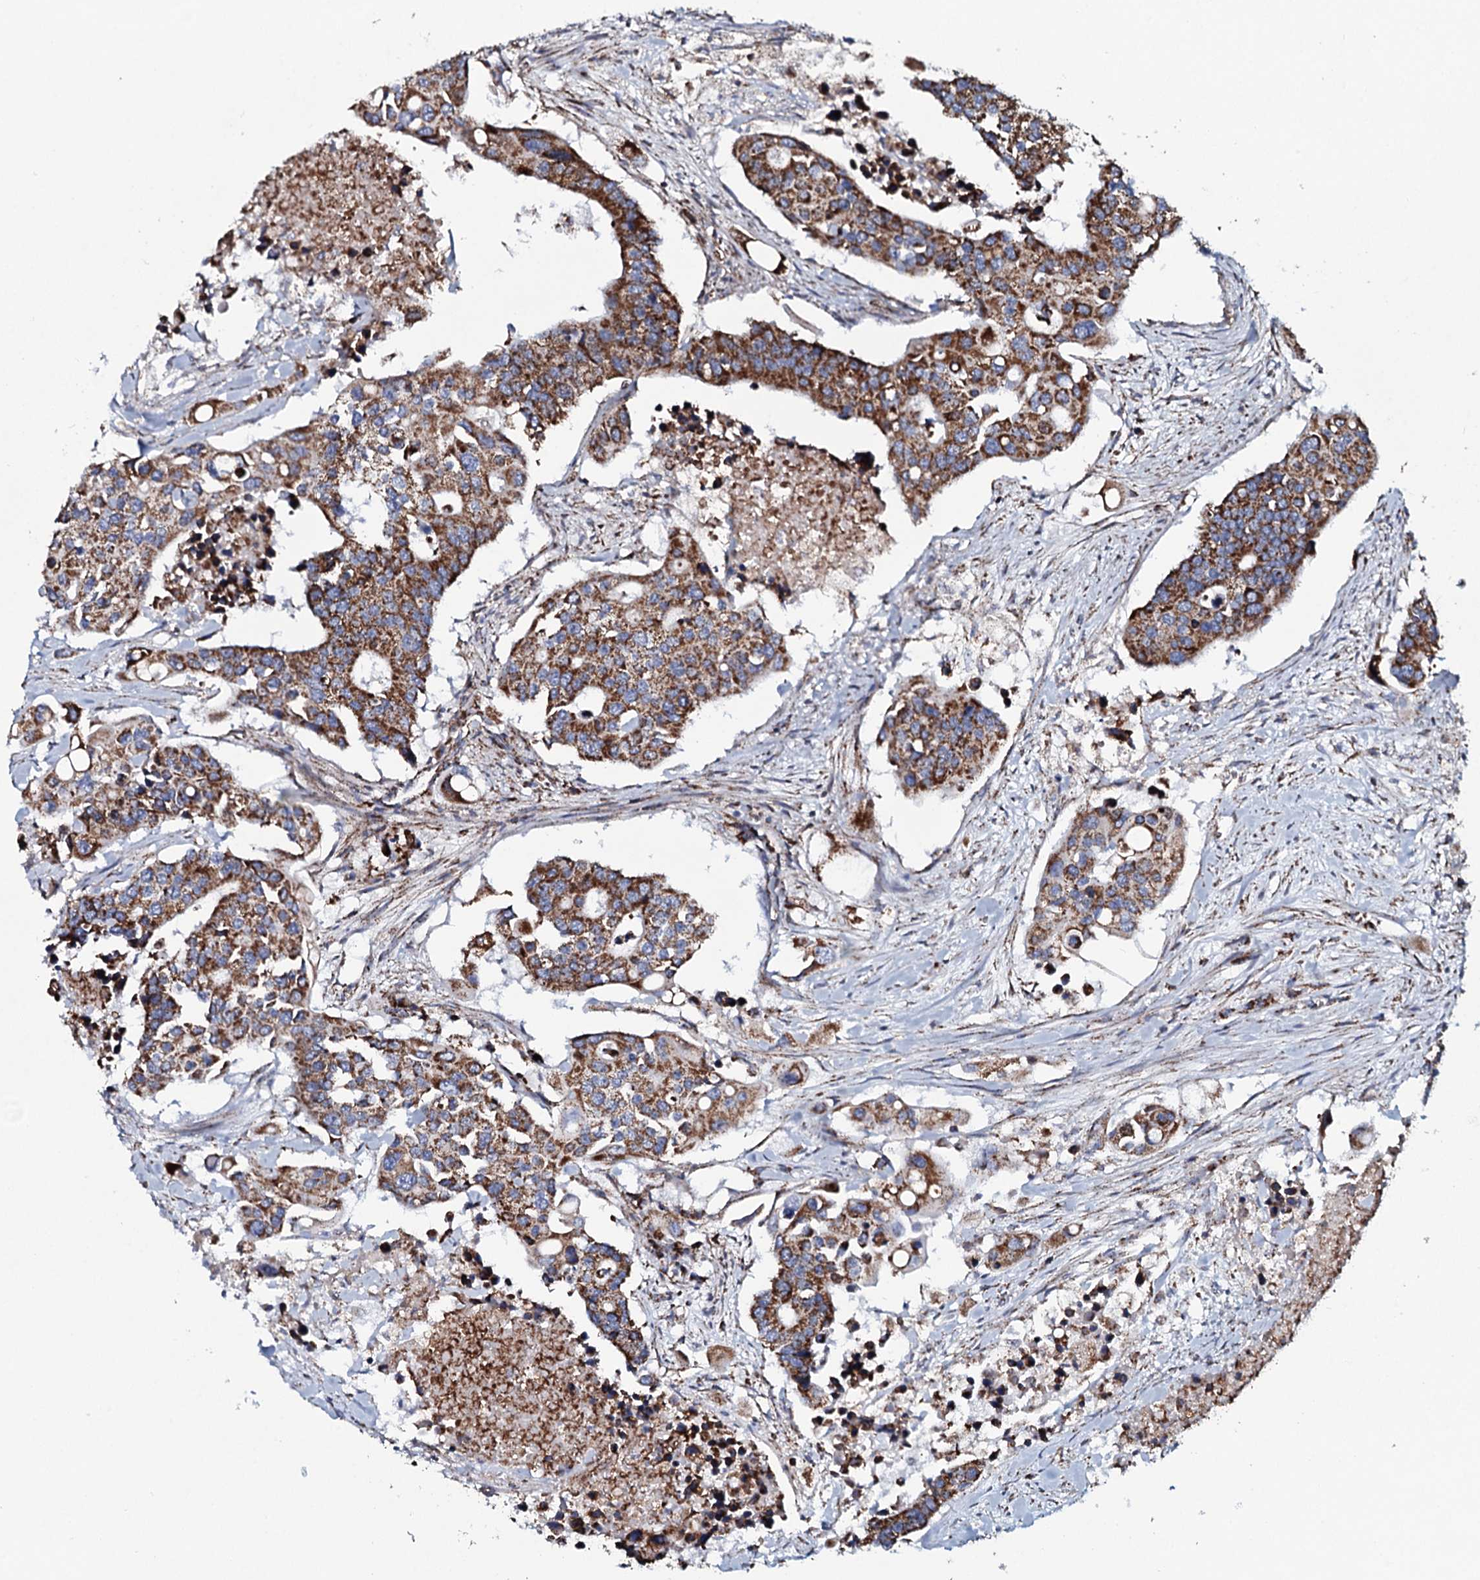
{"staining": {"intensity": "strong", "quantity": ">75%", "location": "cytoplasmic/membranous"}, "tissue": "colorectal cancer", "cell_type": "Tumor cells", "image_type": "cancer", "snomed": [{"axis": "morphology", "description": "Adenocarcinoma, NOS"}, {"axis": "topography", "description": "Colon"}], "caption": "Human adenocarcinoma (colorectal) stained with a protein marker shows strong staining in tumor cells.", "gene": "EVC2", "patient": {"sex": "male", "age": 77}}